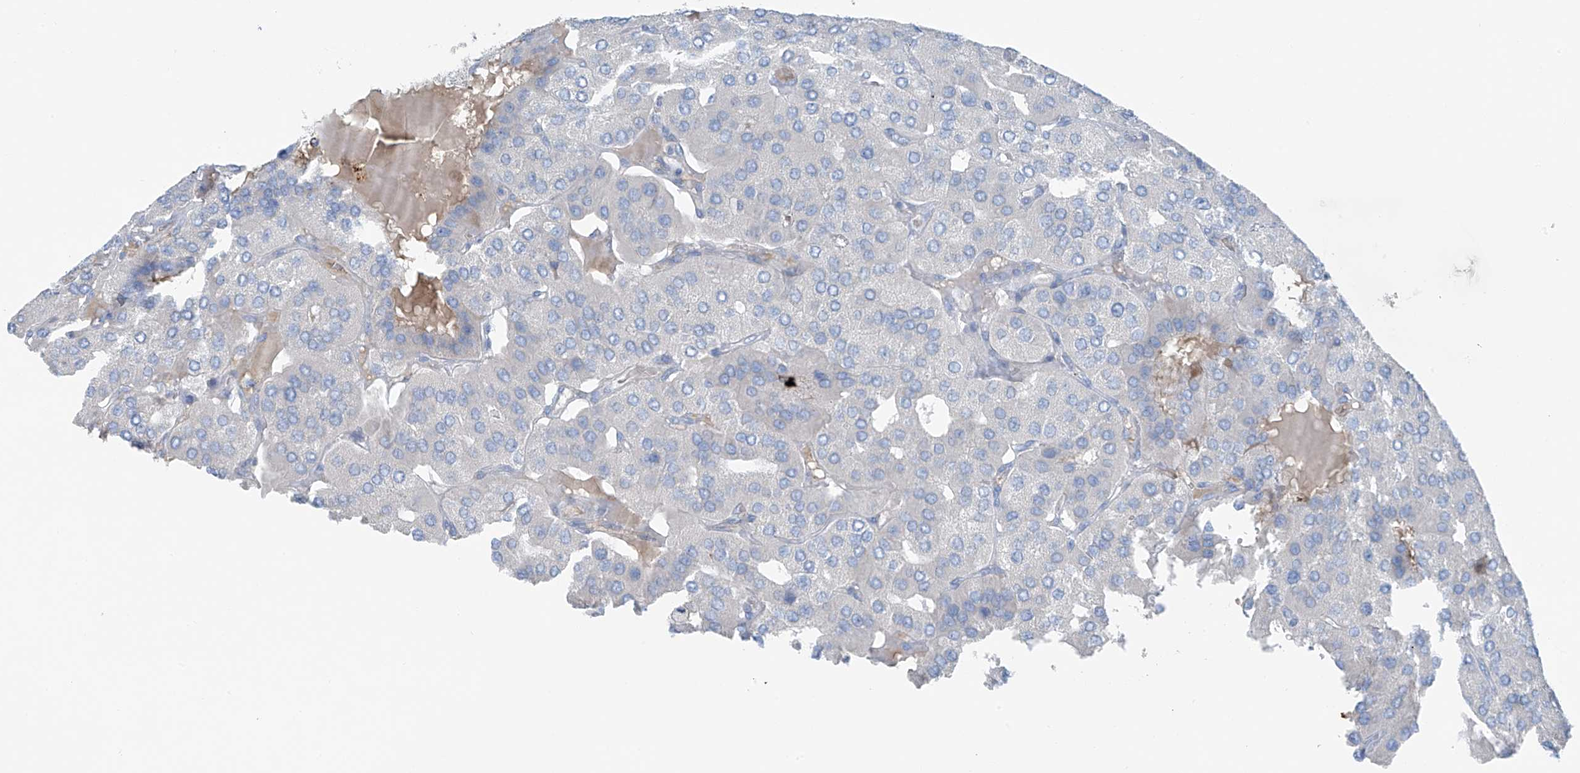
{"staining": {"intensity": "negative", "quantity": "none", "location": "none"}, "tissue": "parathyroid gland", "cell_type": "Glandular cells", "image_type": "normal", "snomed": [{"axis": "morphology", "description": "Normal tissue, NOS"}, {"axis": "topography", "description": "Parathyroid gland"}], "caption": "Image shows no protein expression in glandular cells of benign parathyroid gland. The staining was performed using DAB to visualize the protein expression in brown, while the nuclei were stained in blue with hematoxylin (Magnification: 20x).", "gene": "ZNF793", "patient": {"sex": "female", "age": 71}}